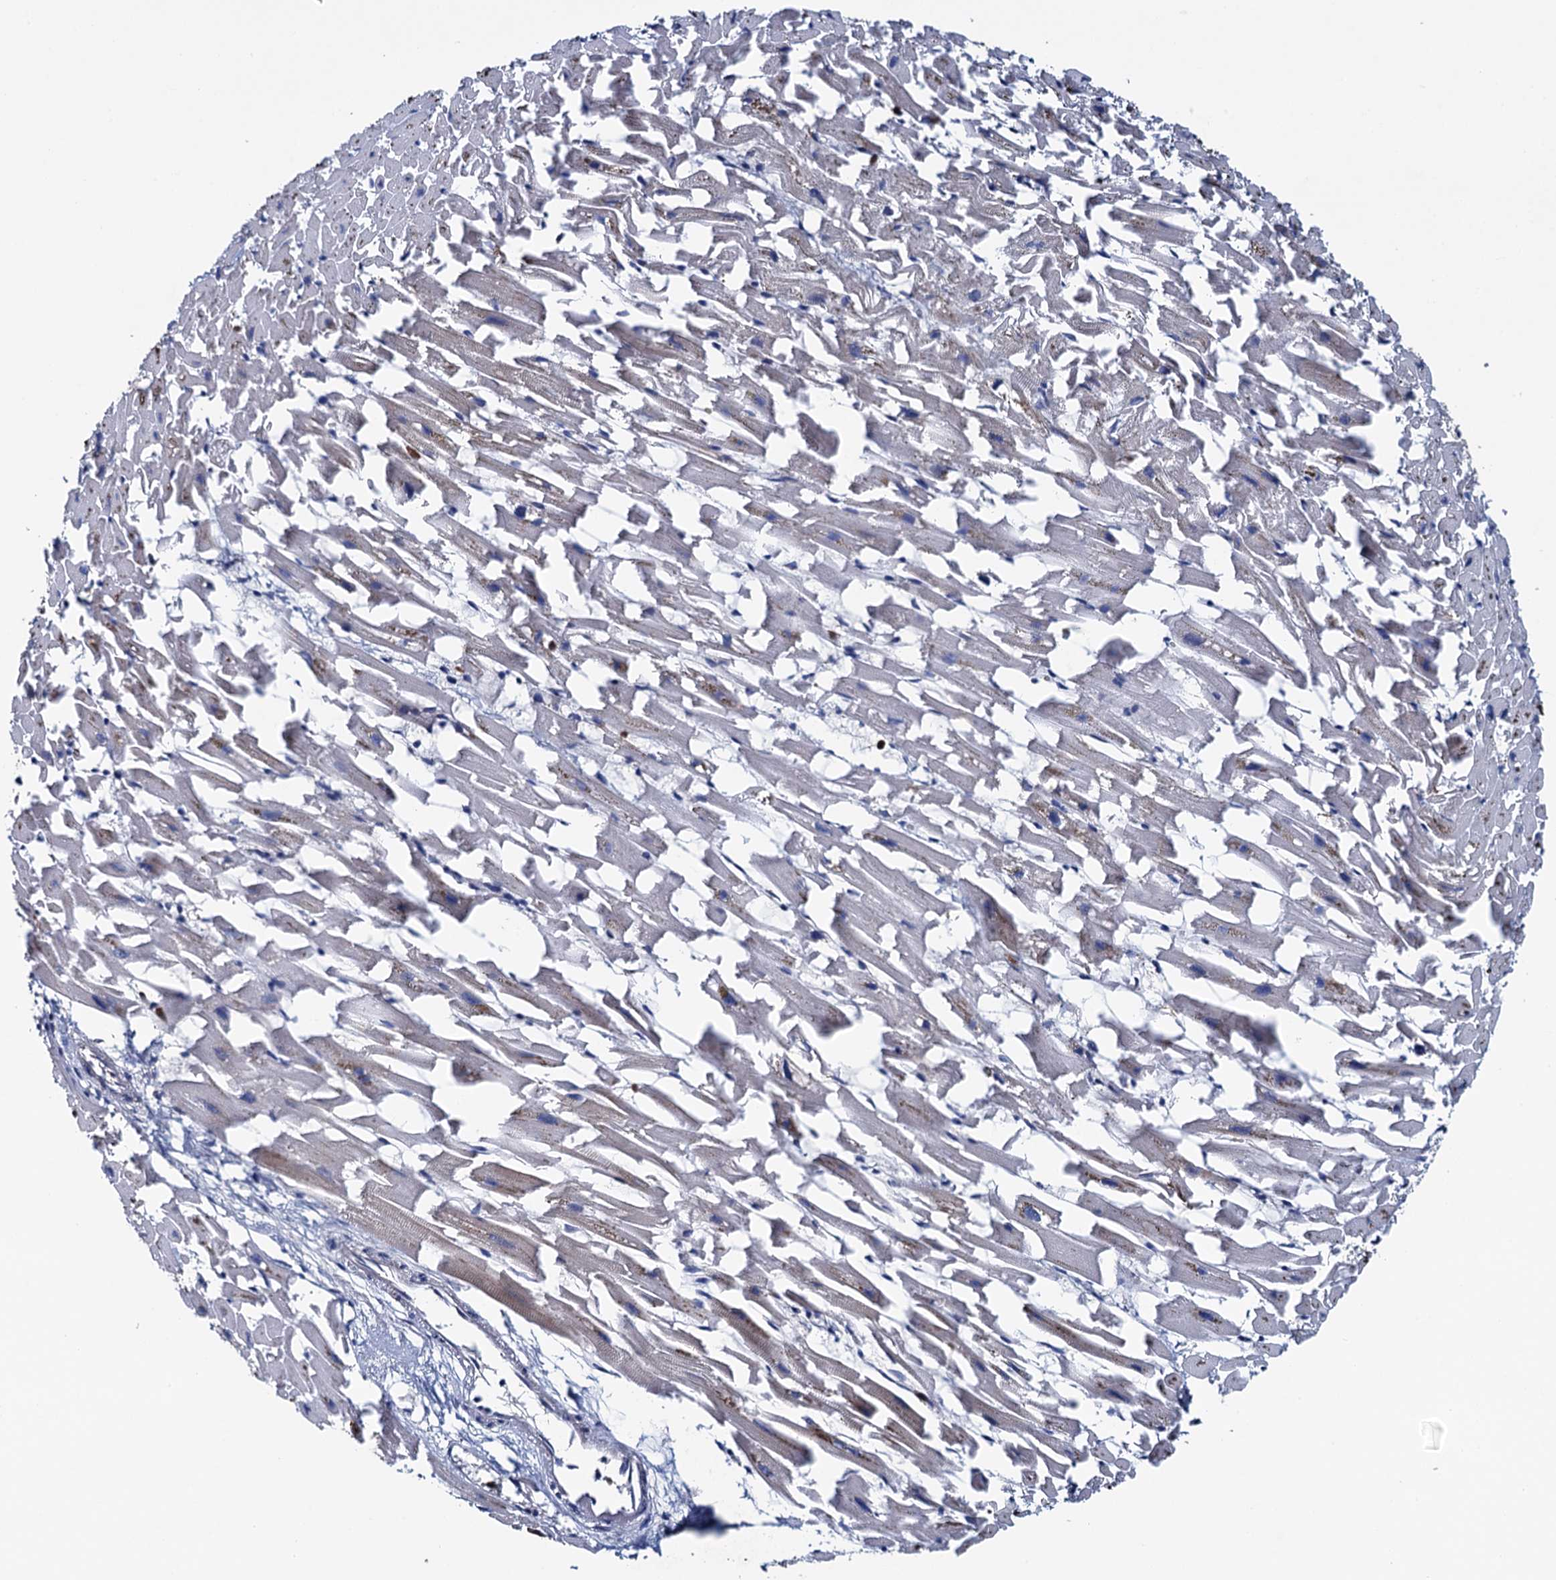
{"staining": {"intensity": "negative", "quantity": "none", "location": "none"}, "tissue": "heart muscle", "cell_type": "Cardiomyocytes", "image_type": "normal", "snomed": [{"axis": "morphology", "description": "Normal tissue, NOS"}, {"axis": "topography", "description": "Heart"}], "caption": "The micrograph exhibits no staining of cardiomyocytes in normal heart muscle.", "gene": "ADCY9", "patient": {"sex": "female", "age": 64}}